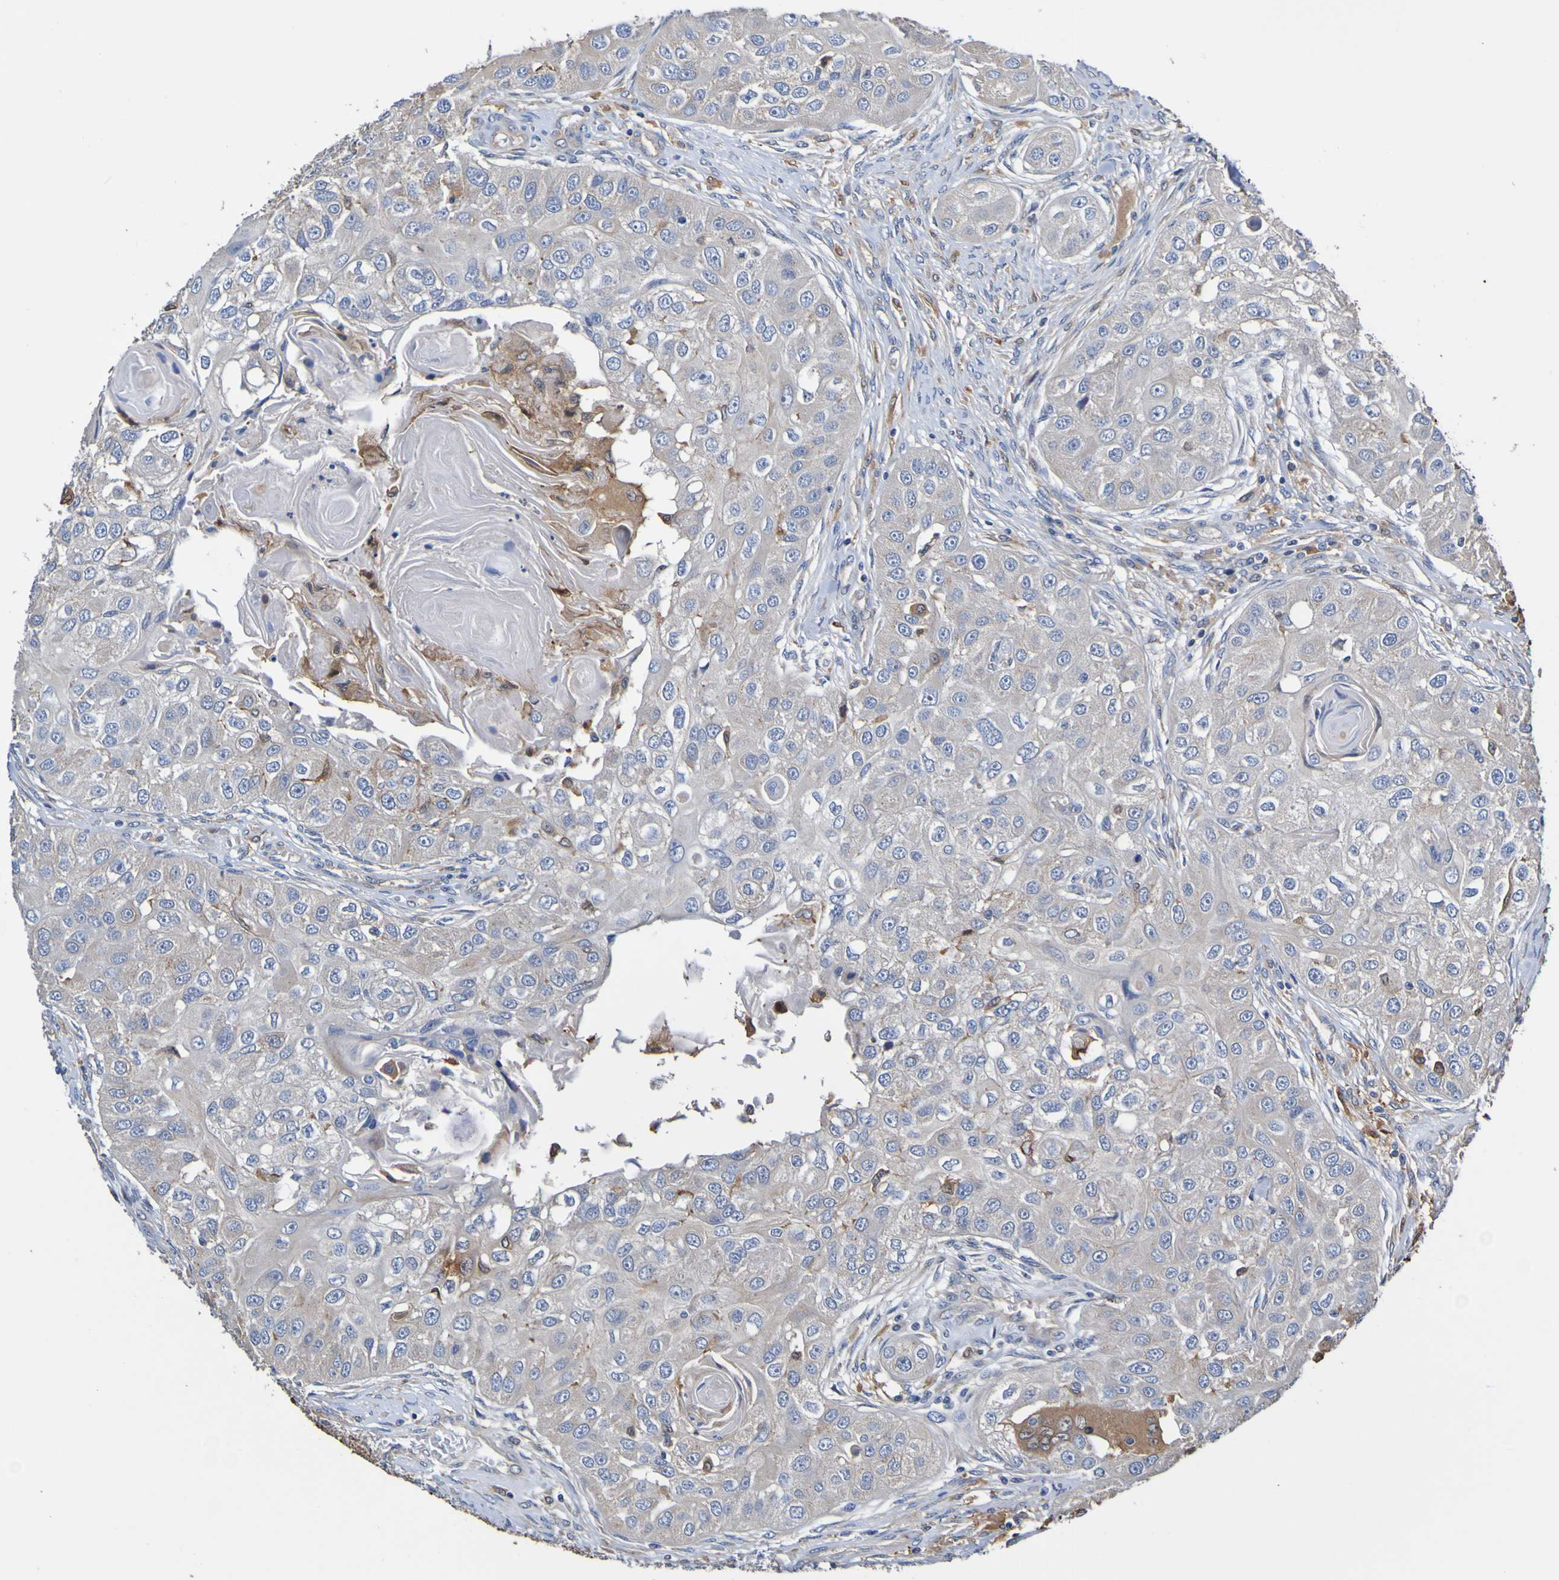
{"staining": {"intensity": "weak", "quantity": ">75%", "location": "cytoplasmic/membranous"}, "tissue": "head and neck cancer", "cell_type": "Tumor cells", "image_type": "cancer", "snomed": [{"axis": "morphology", "description": "Normal tissue, NOS"}, {"axis": "morphology", "description": "Squamous cell carcinoma, NOS"}, {"axis": "topography", "description": "Skeletal muscle"}, {"axis": "topography", "description": "Head-Neck"}], "caption": "Head and neck cancer (squamous cell carcinoma) stained for a protein demonstrates weak cytoplasmic/membranous positivity in tumor cells. The staining was performed using DAB (3,3'-diaminobenzidine) to visualize the protein expression in brown, while the nuclei were stained in blue with hematoxylin (Magnification: 20x).", "gene": "METAP2", "patient": {"sex": "male", "age": 51}}